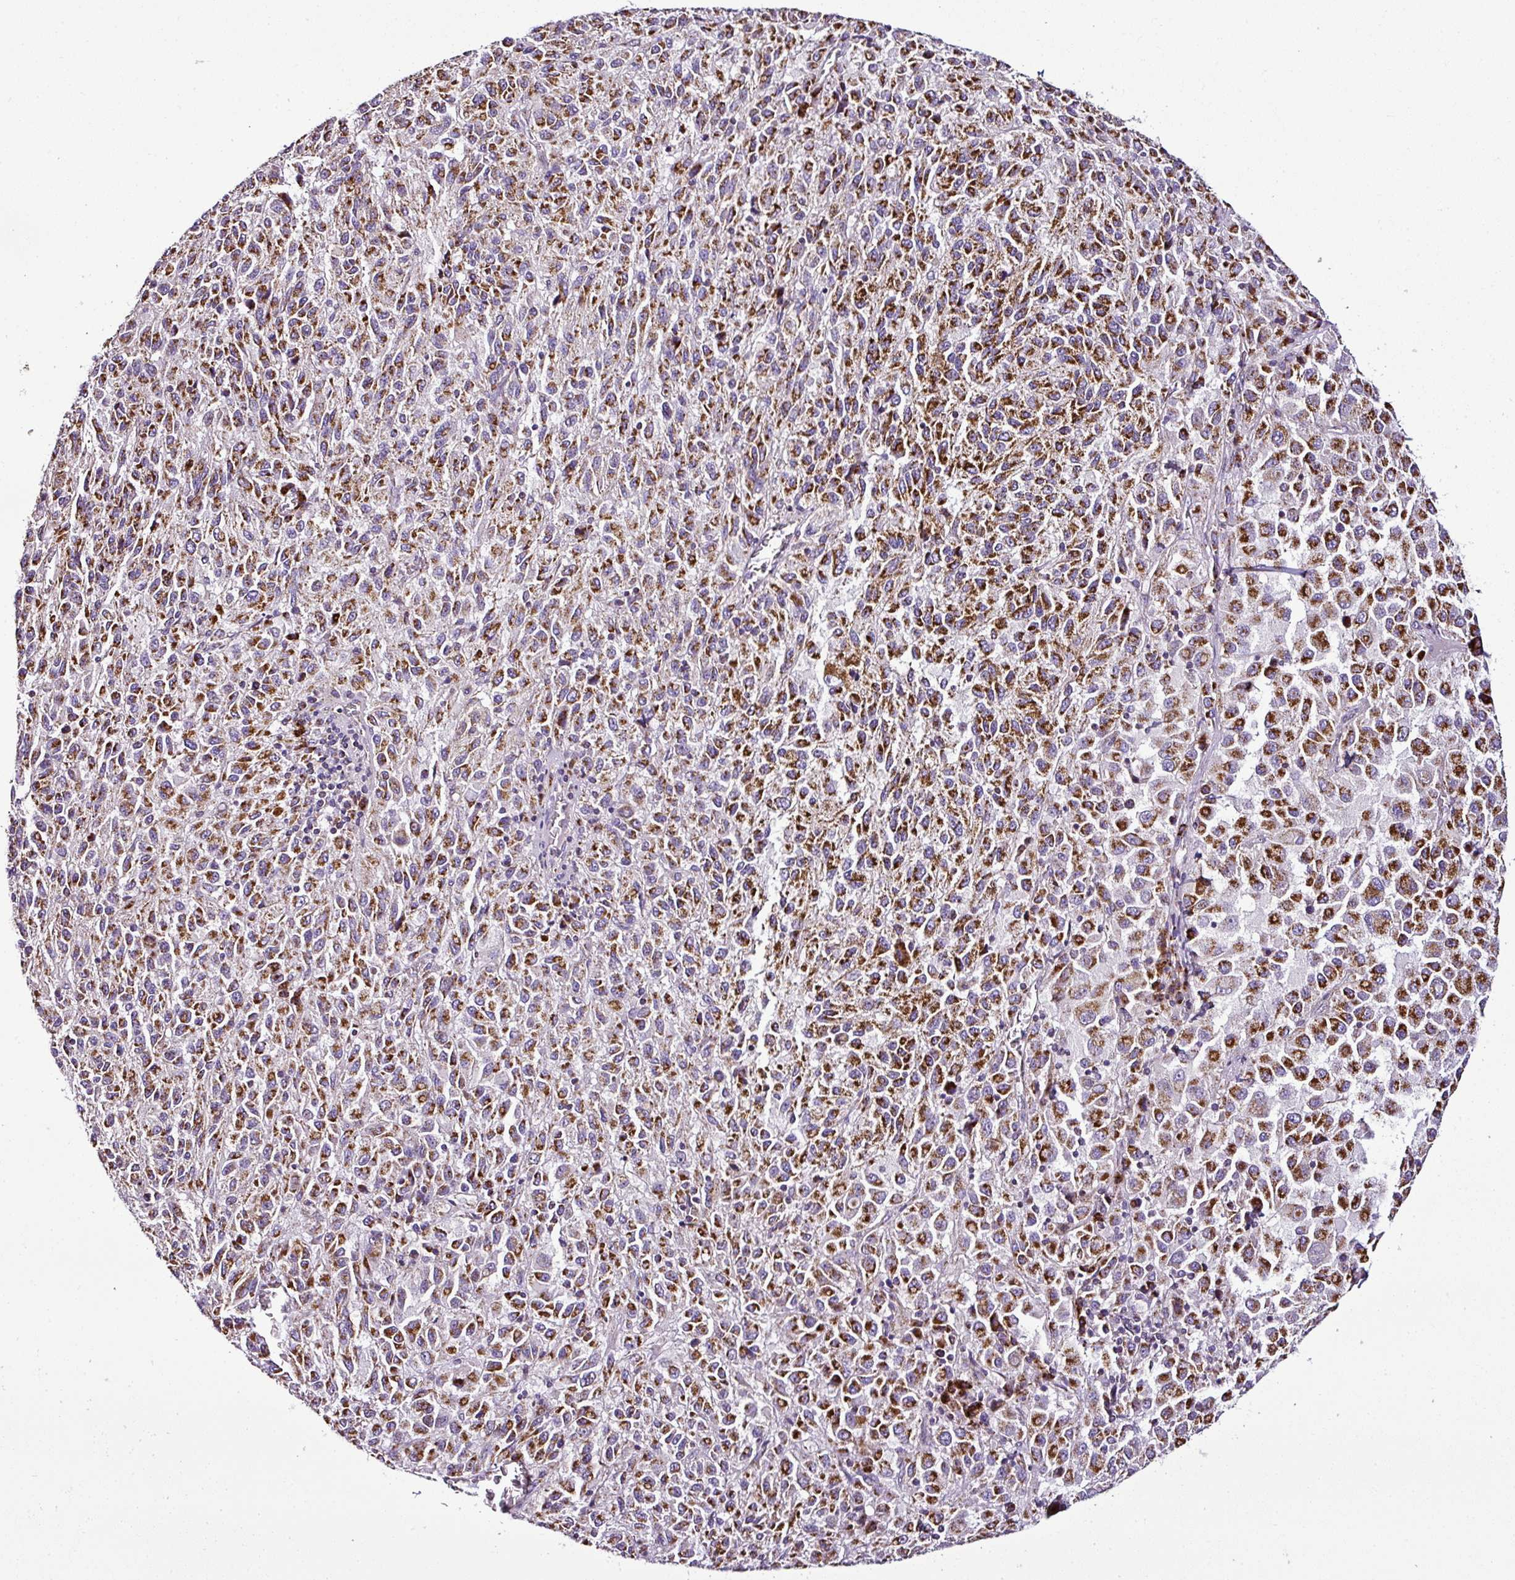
{"staining": {"intensity": "strong", "quantity": ">75%", "location": "cytoplasmic/membranous"}, "tissue": "melanoma", "cell_type": "Tumor cells", "image_type": "cancer", "snomed": [{"axis": "morphology", "description": "Malignant melanoma, Metastatic site"}, {"axis": "topography", "description": "Lung"}], "caption": "This micrograph displays melanoma stained with IHC to label a protein in brown. The cytoplasmic/membranous of tumor cells show strong positivity for the protein. Nuclei are counter-stained blue.", "gene": "DPAGT1", "patient": {"sex": "male", "age": 64}}